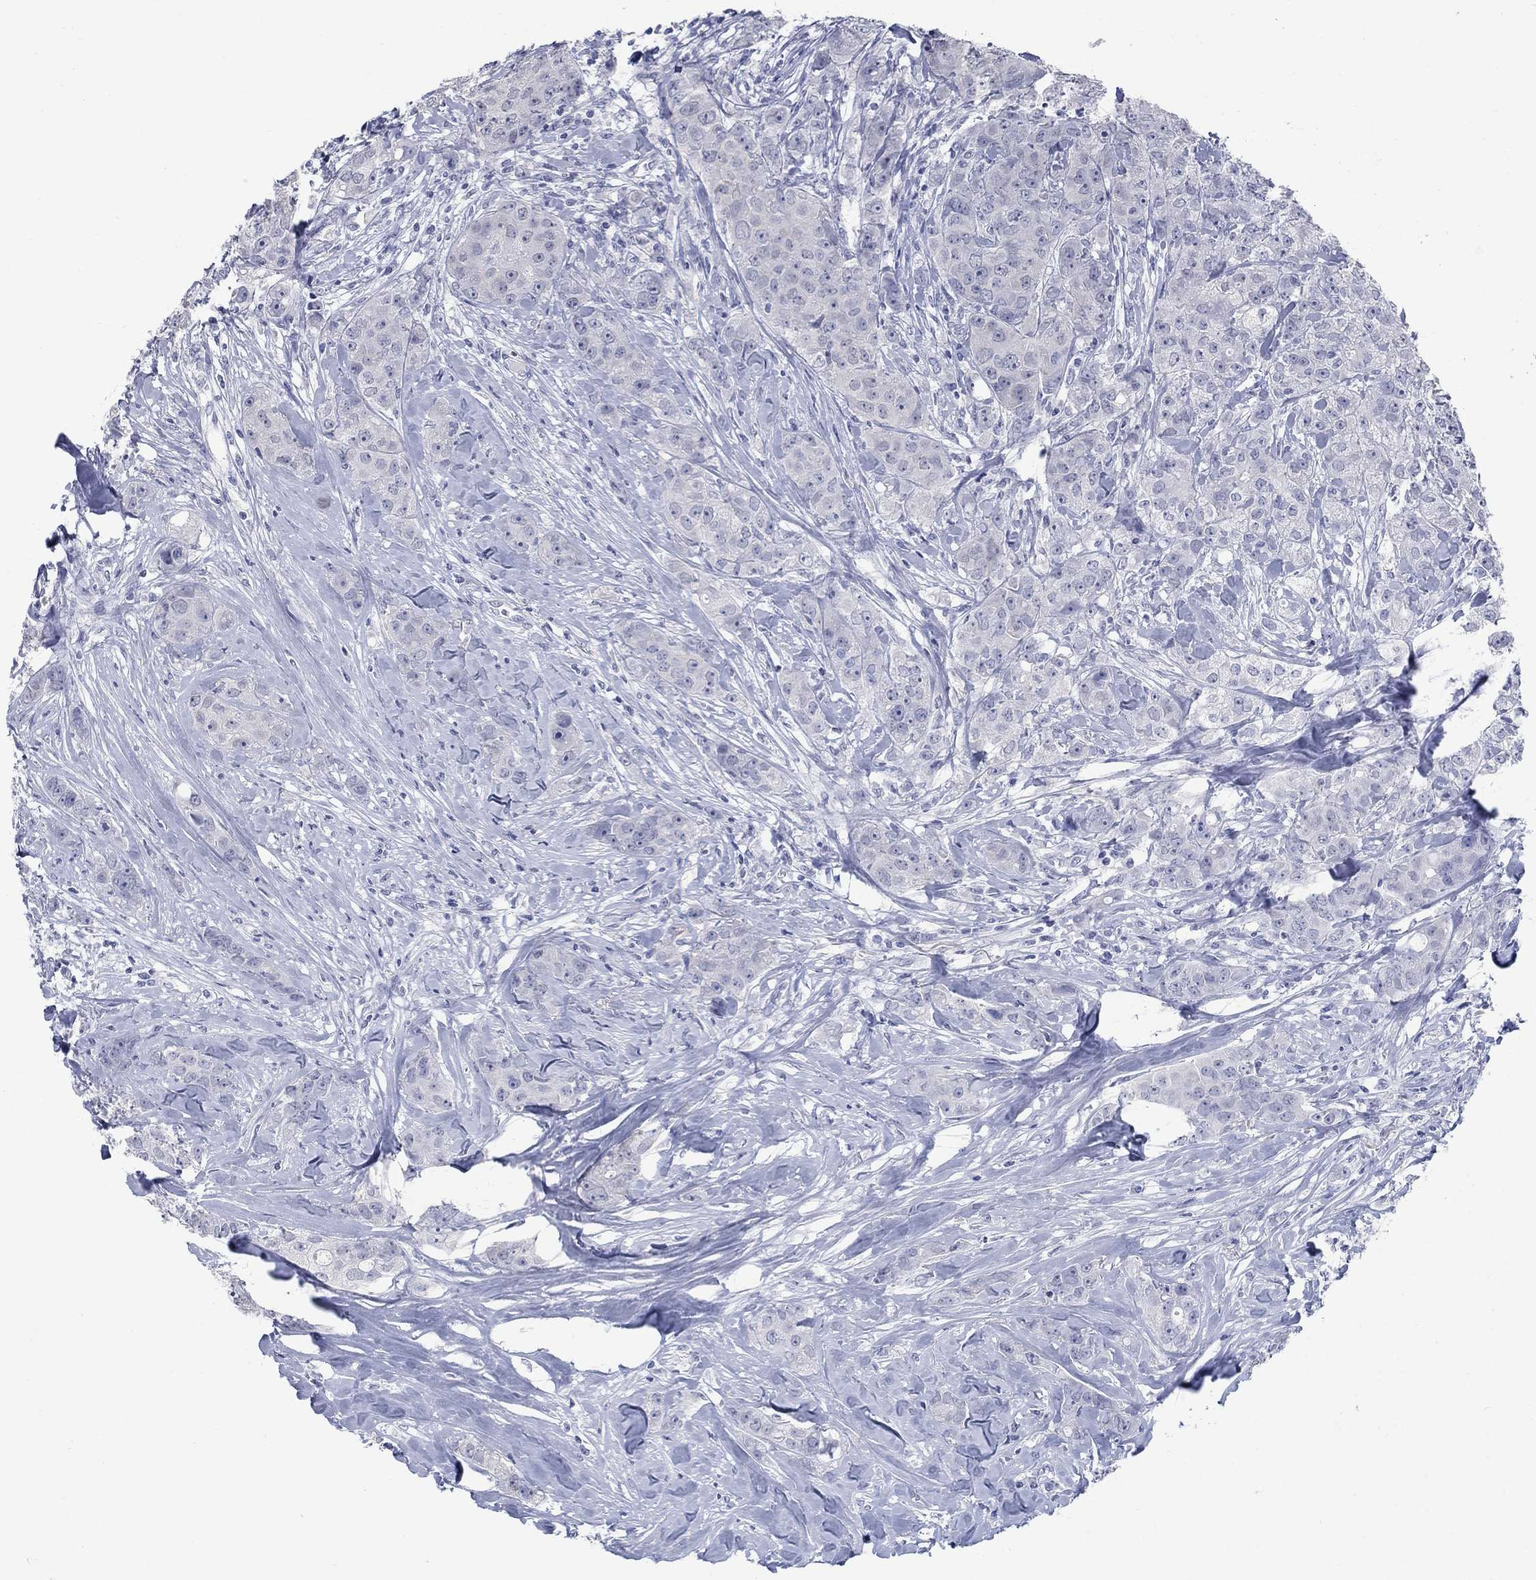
{"staining": {"intensity": "negative", "quantity": "none", "location": "none"}, "tissue": "breast cancer", "cell_type": "Tumor cells", "image_type": "cancer", "snomed": [{"axis": "morphology", "description": "Duct carcinoma"}, {"axis": "topography", "description": "Breast"}], "caption": "The IHC histopathology image has no significant staining in tumor cells of breast cancer tissue.", "gene": "ATP6V1G2", "patient": {"sex": "female", "age": 43}}